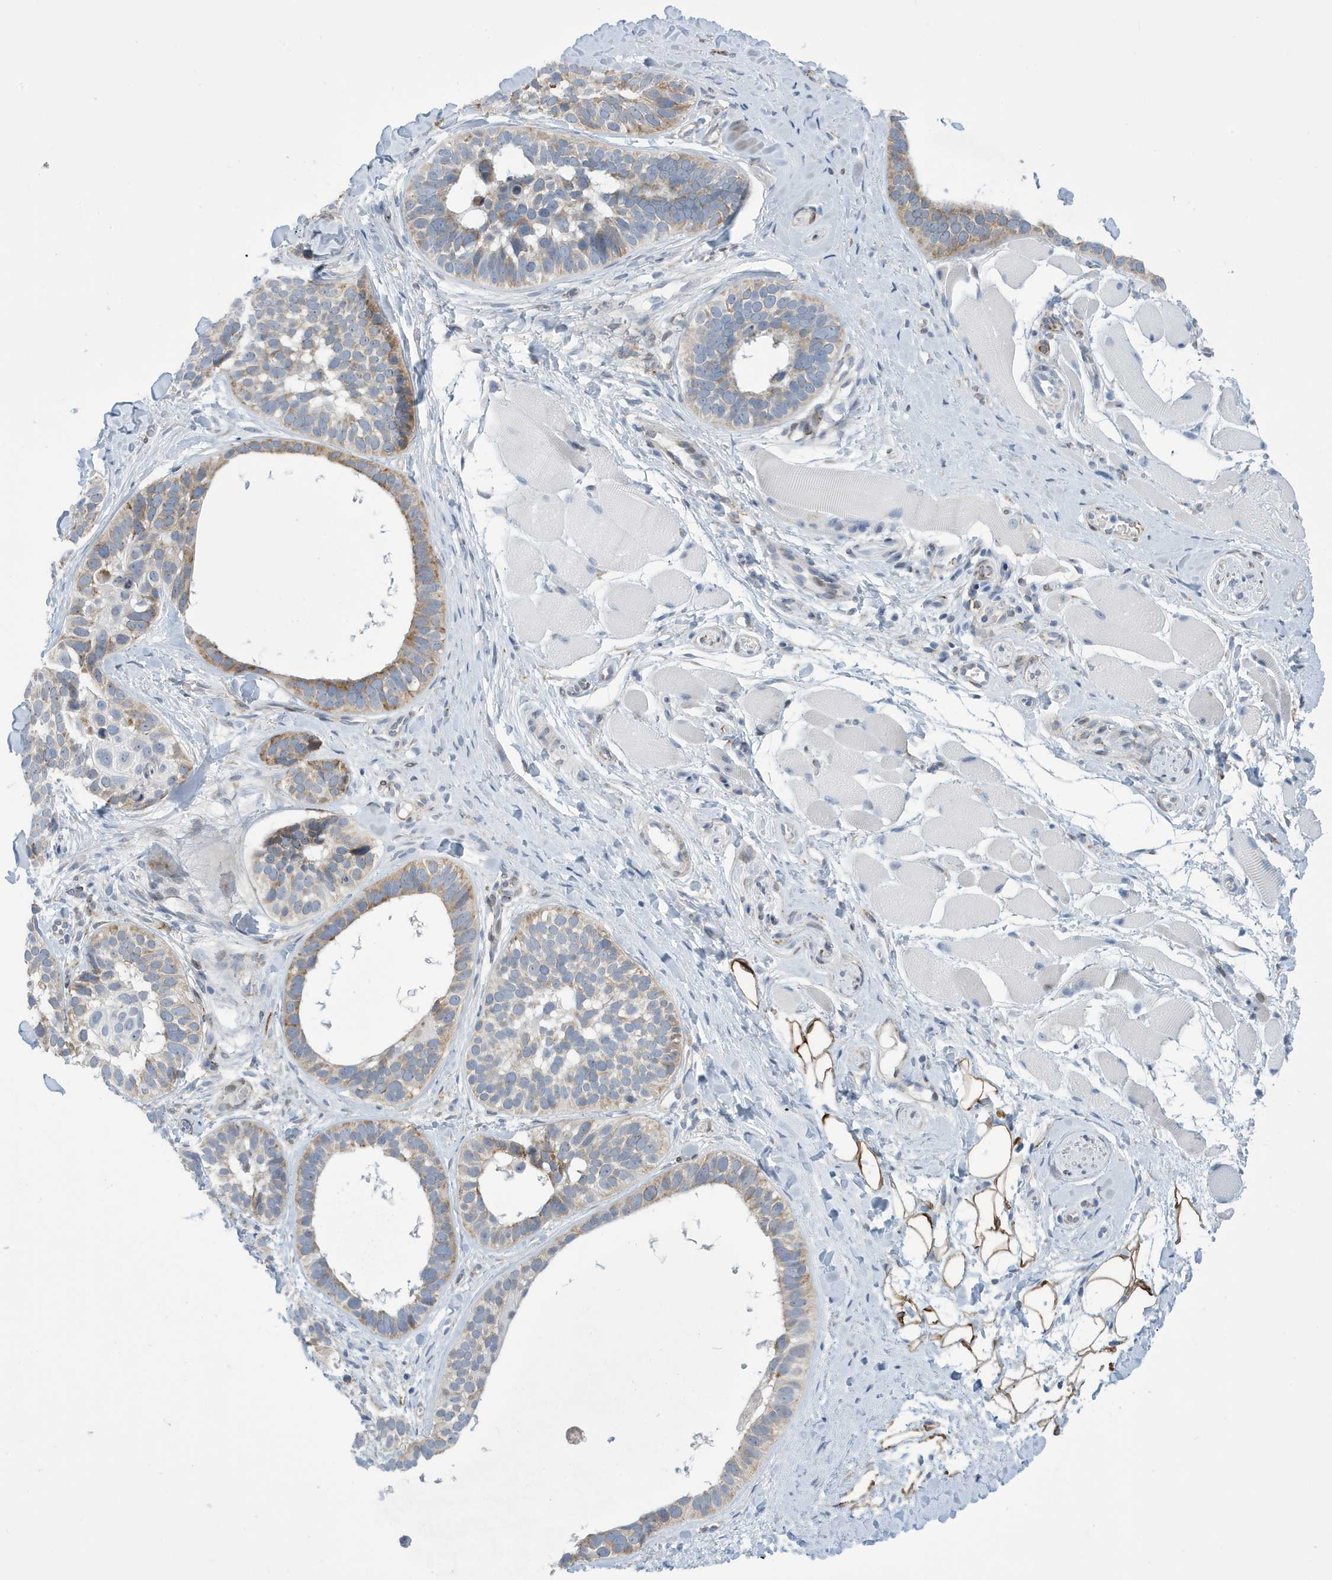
{"staining": {"intensity": "moderate", "quantity": "<25%", "location": "cytoplasmic/membranous"}, "tissue": "skin cancer", "cell_type": "Tumor cells", "image_type": "cancer", "snomed": [{"axis": "morphology", "description": "Basal cell carcinoma"}, {"axis": "topography", "description": "Skin"}], "caption": "About <25% of tumor cells in human skin cancer (basal cell carcinoma) reveal moderate cytoplasmic/membranous protein positivity as visualized by brown immunohistochemical staining.", "gene": "SEMA3F", "patient": {"sex": "male", "age": 62}}